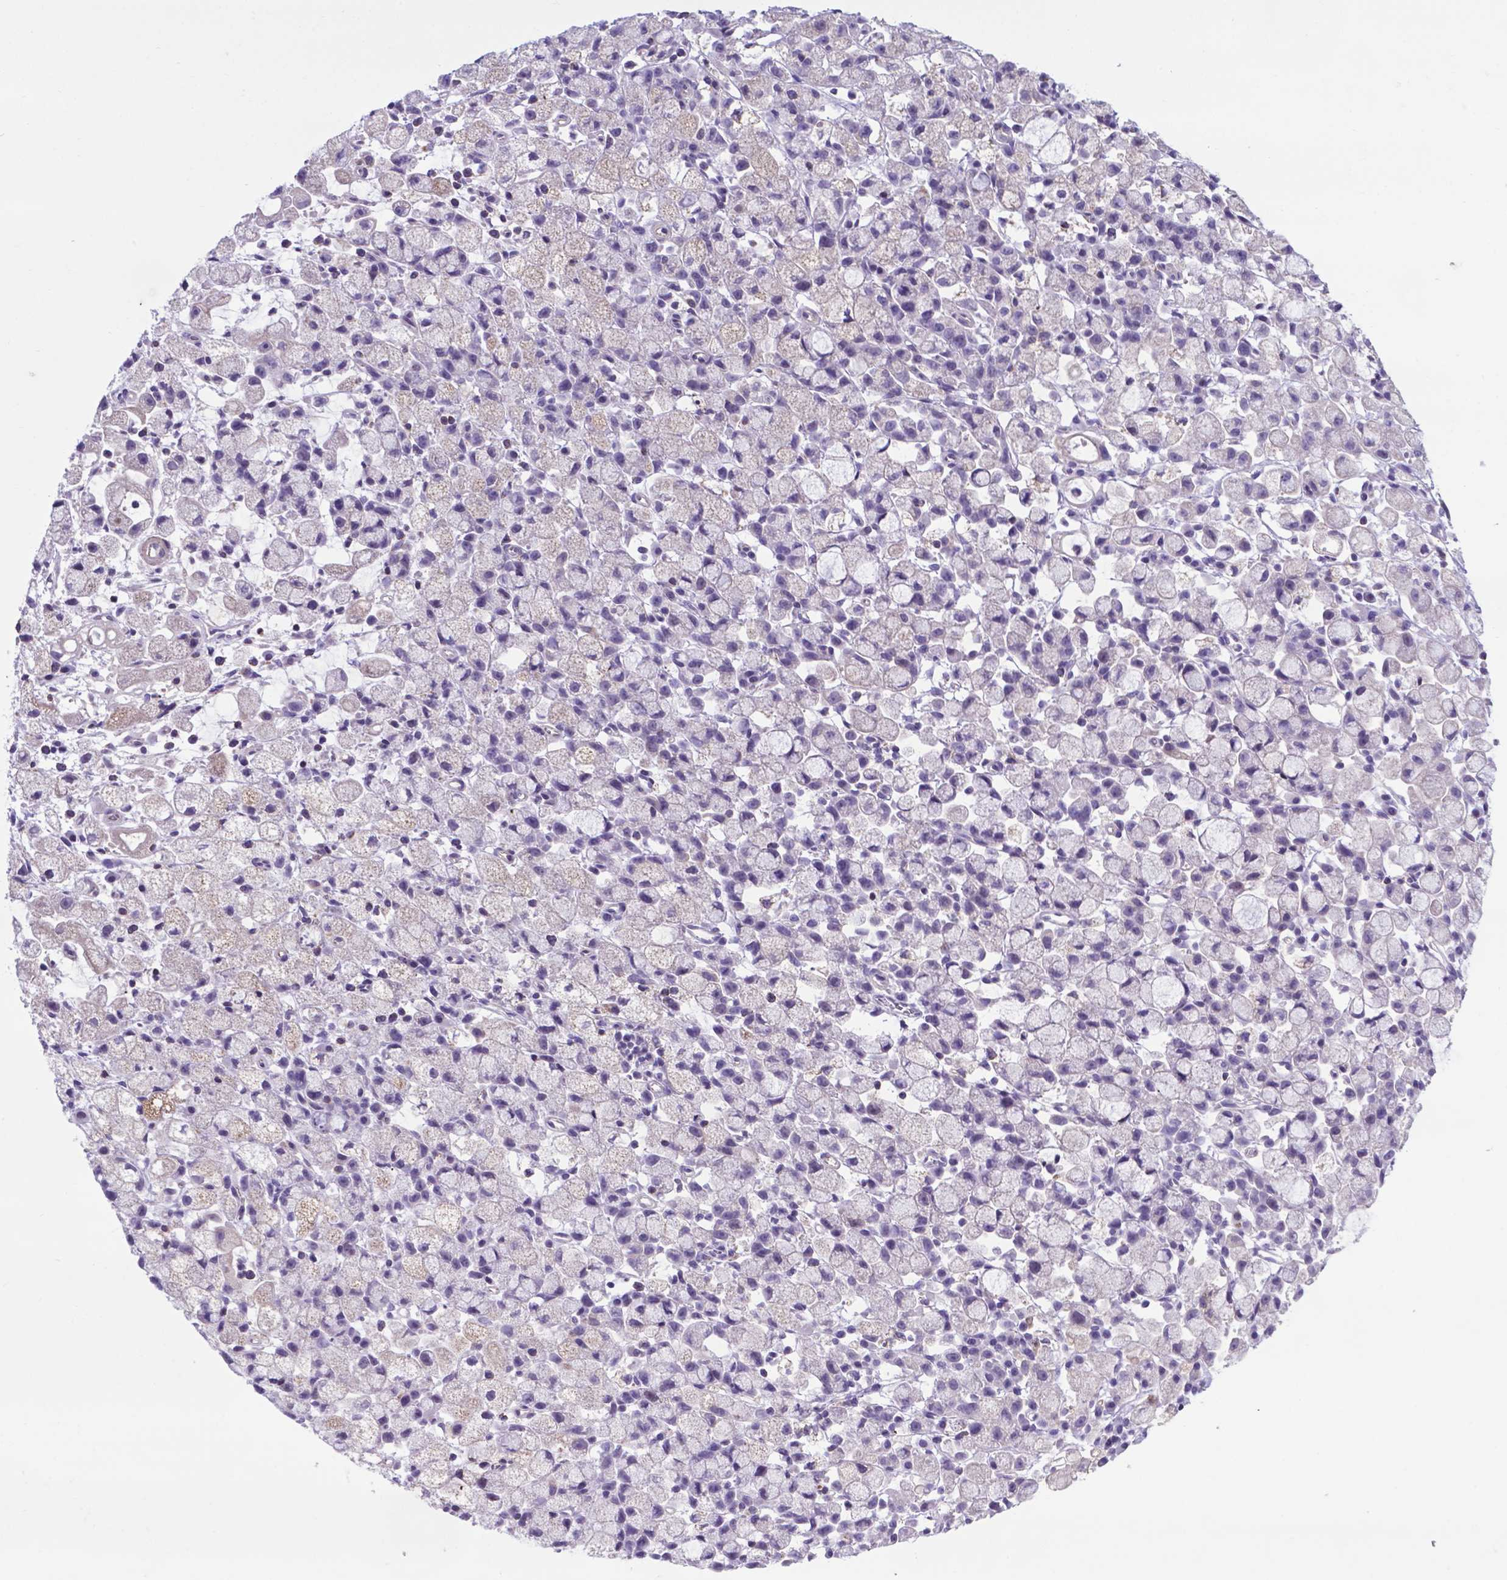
{"staining": {"intensity": "negative", "quantity": "none", "location": "none"}, "tissue": "stomach cancer", "cell_type": "Tumor cells", "image_type": "cancer", "snomed": [{"axis": "morphology", "description": "Adenocarcinoma, NOS"}, {"axis": "topography", "description": "Stomach"}], "caption": "DAB immunohistochemical staining of adenocarcinoma (stomach) displays no significant expression in tumor cells.", "gene": "POU3F3", "patient": {"sex": "male", "age": 58}}